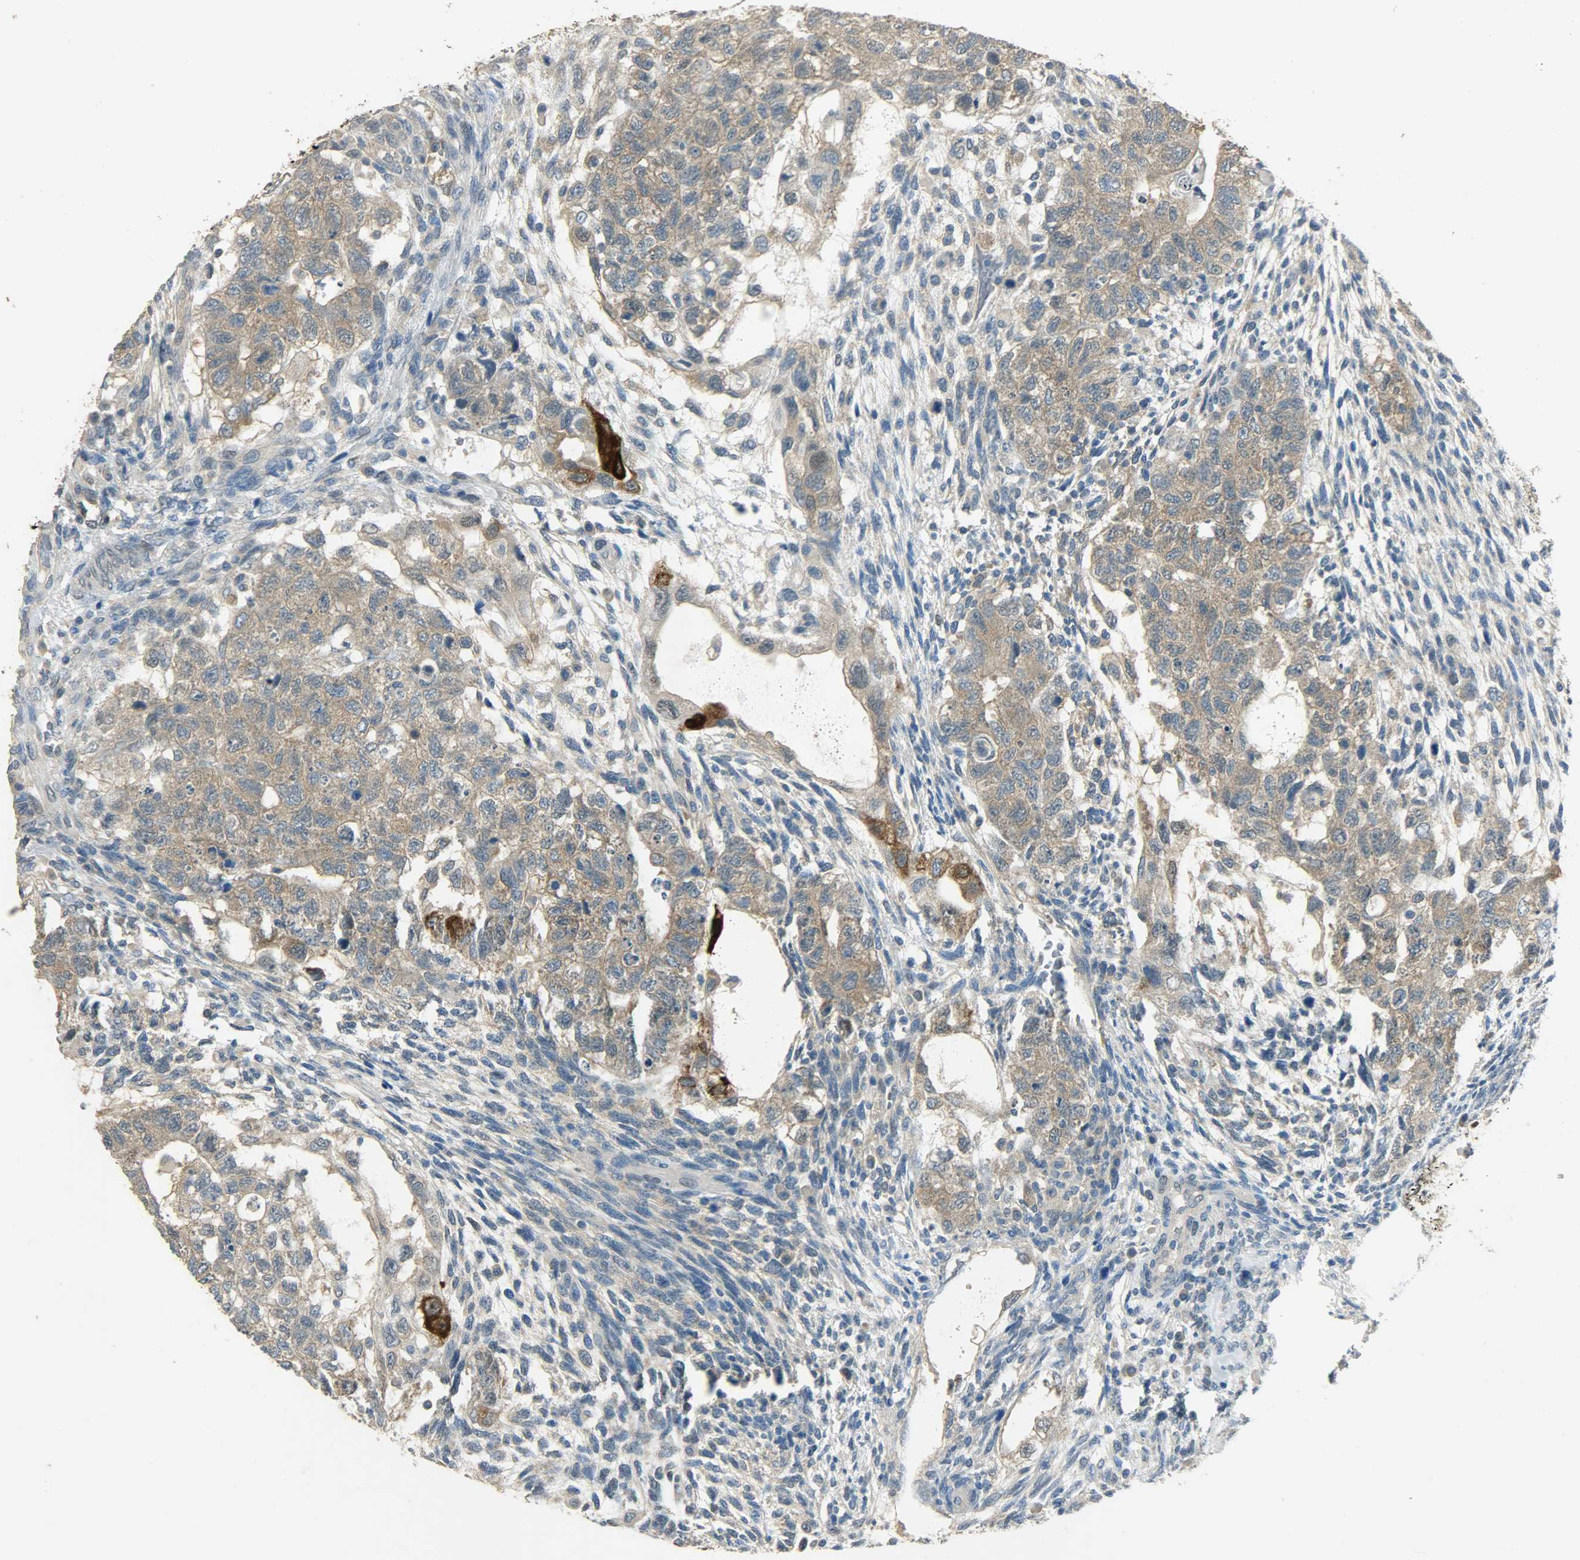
{"staining": {"intensity": "moderate", "quantity": ">75%", "location": "cytoplasmic/membranous"}, "tissue": "testis cancer", "cell_type": "Tumor cells", "image_type": "cancer", "snomed": [{"axis": "morphology", "description": "Normal tissue, NOS"}, {"axis": "morphology", "description": "Carcinoma, Embryonal, NOS"}, {"axis": "topography", "description": "Testis"}], "caption": "Immunohistochemical staining of embryonal carcinoma (testis) demonstrates medium levels of moderate cytoplasmic/membranous protein expression in about >75% of tumor cells.", "gene": "PRMT5", "patient": {"sex": "male", "age": 36}}